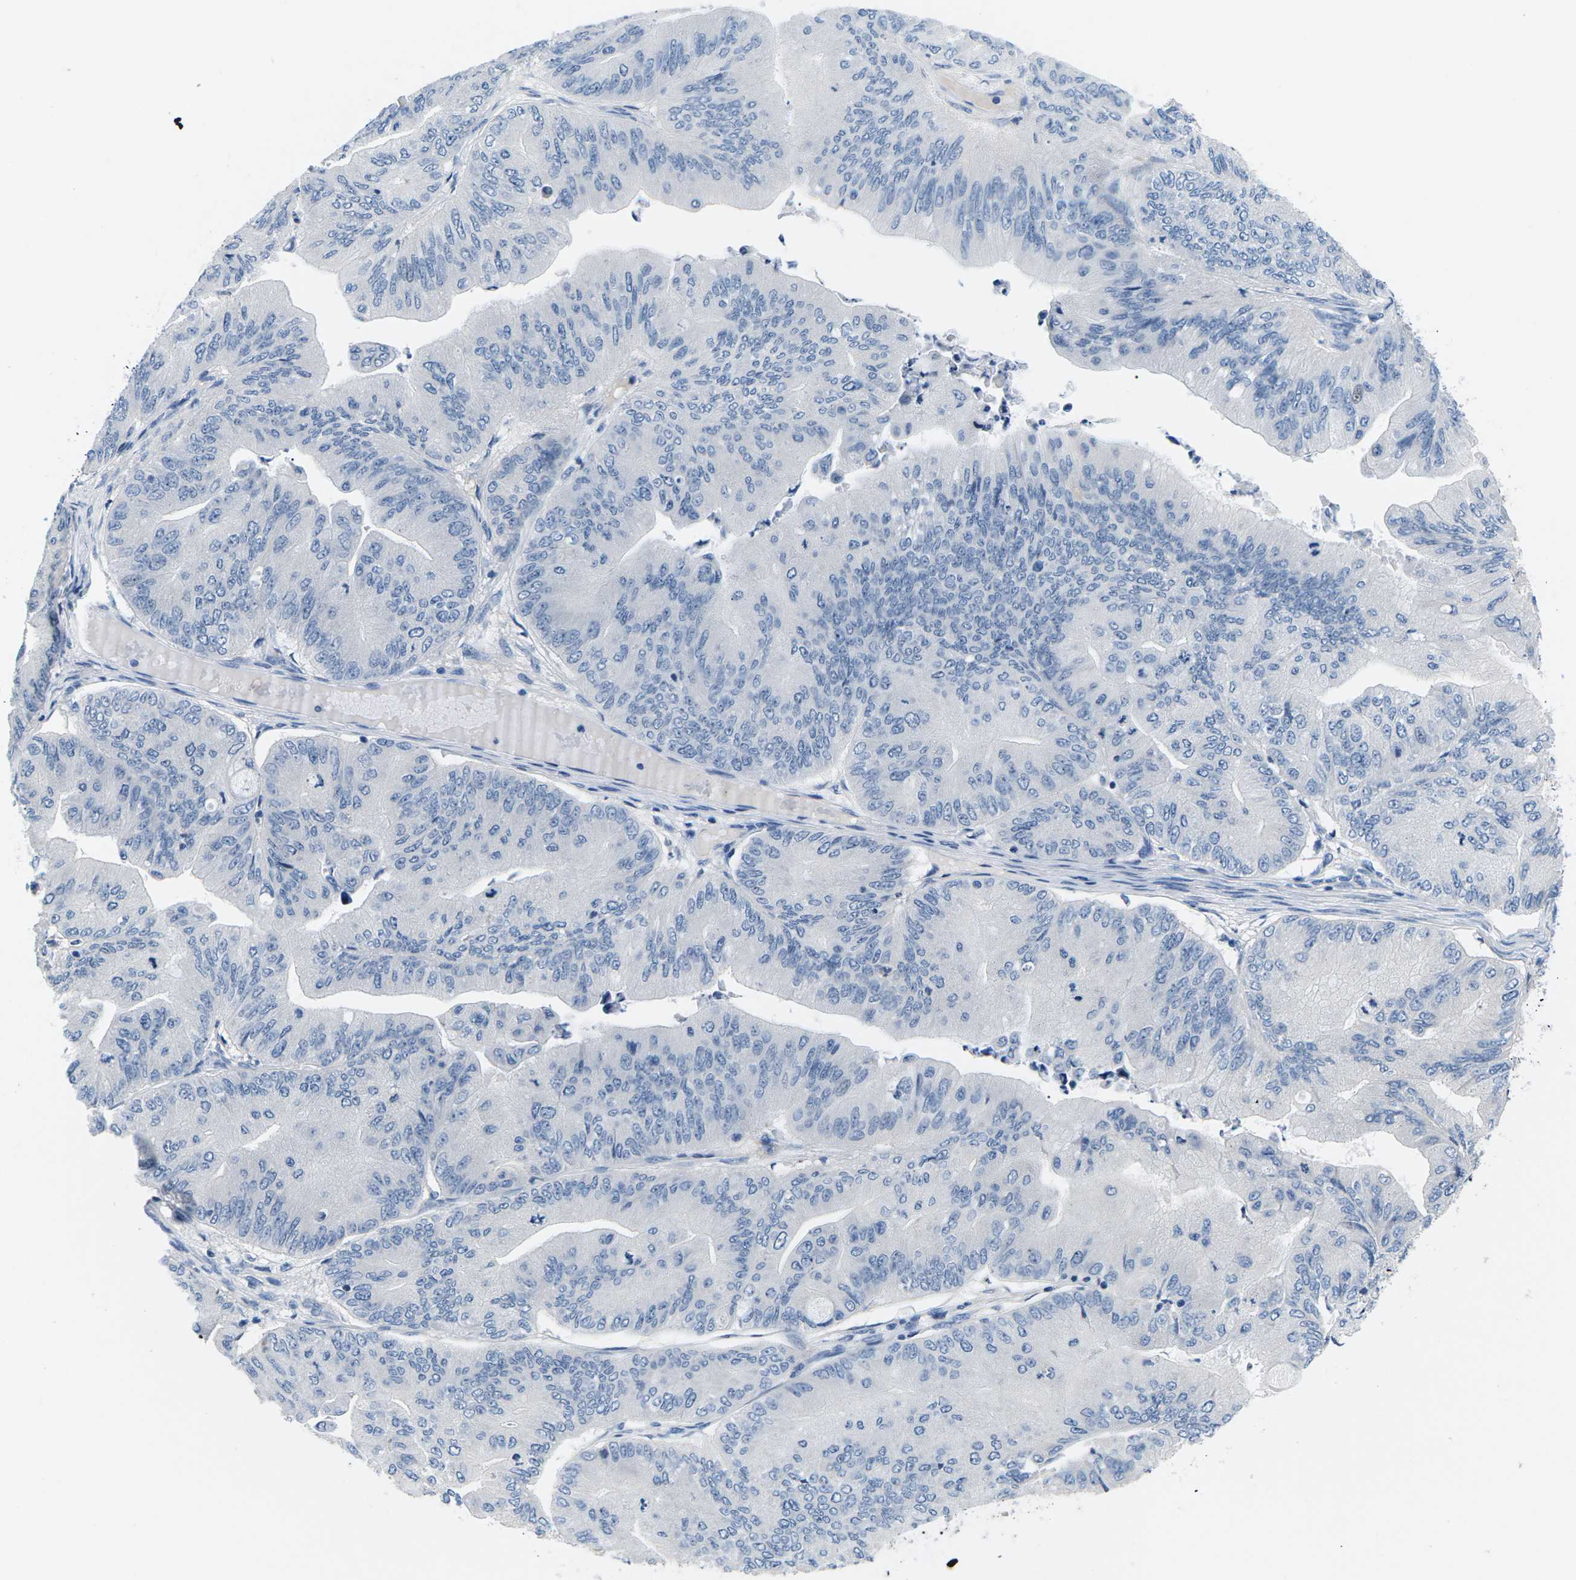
{"staining": {"intensity": "negative", "quantity": "none", "location": "none"}, "tissue": "ovarian cancer", "cell_type": "Tumor cells", "image_type": "cancer", "snomed": [{"axis": "morphology", "description": "Cystadenocarcinoma, mucinous, NOS"}, {"axis": "topography", "description": "Ovary"}], "caption": "Immunohistochemistry (IHC) histopathology image of human mucinous cystadenocarcinoma (ovarian) stained for a protein (brown), which demonstrates no expression in tumor cells.", "gene": "TSPAN2", "patient": {"sex": "female", "age": 61}}